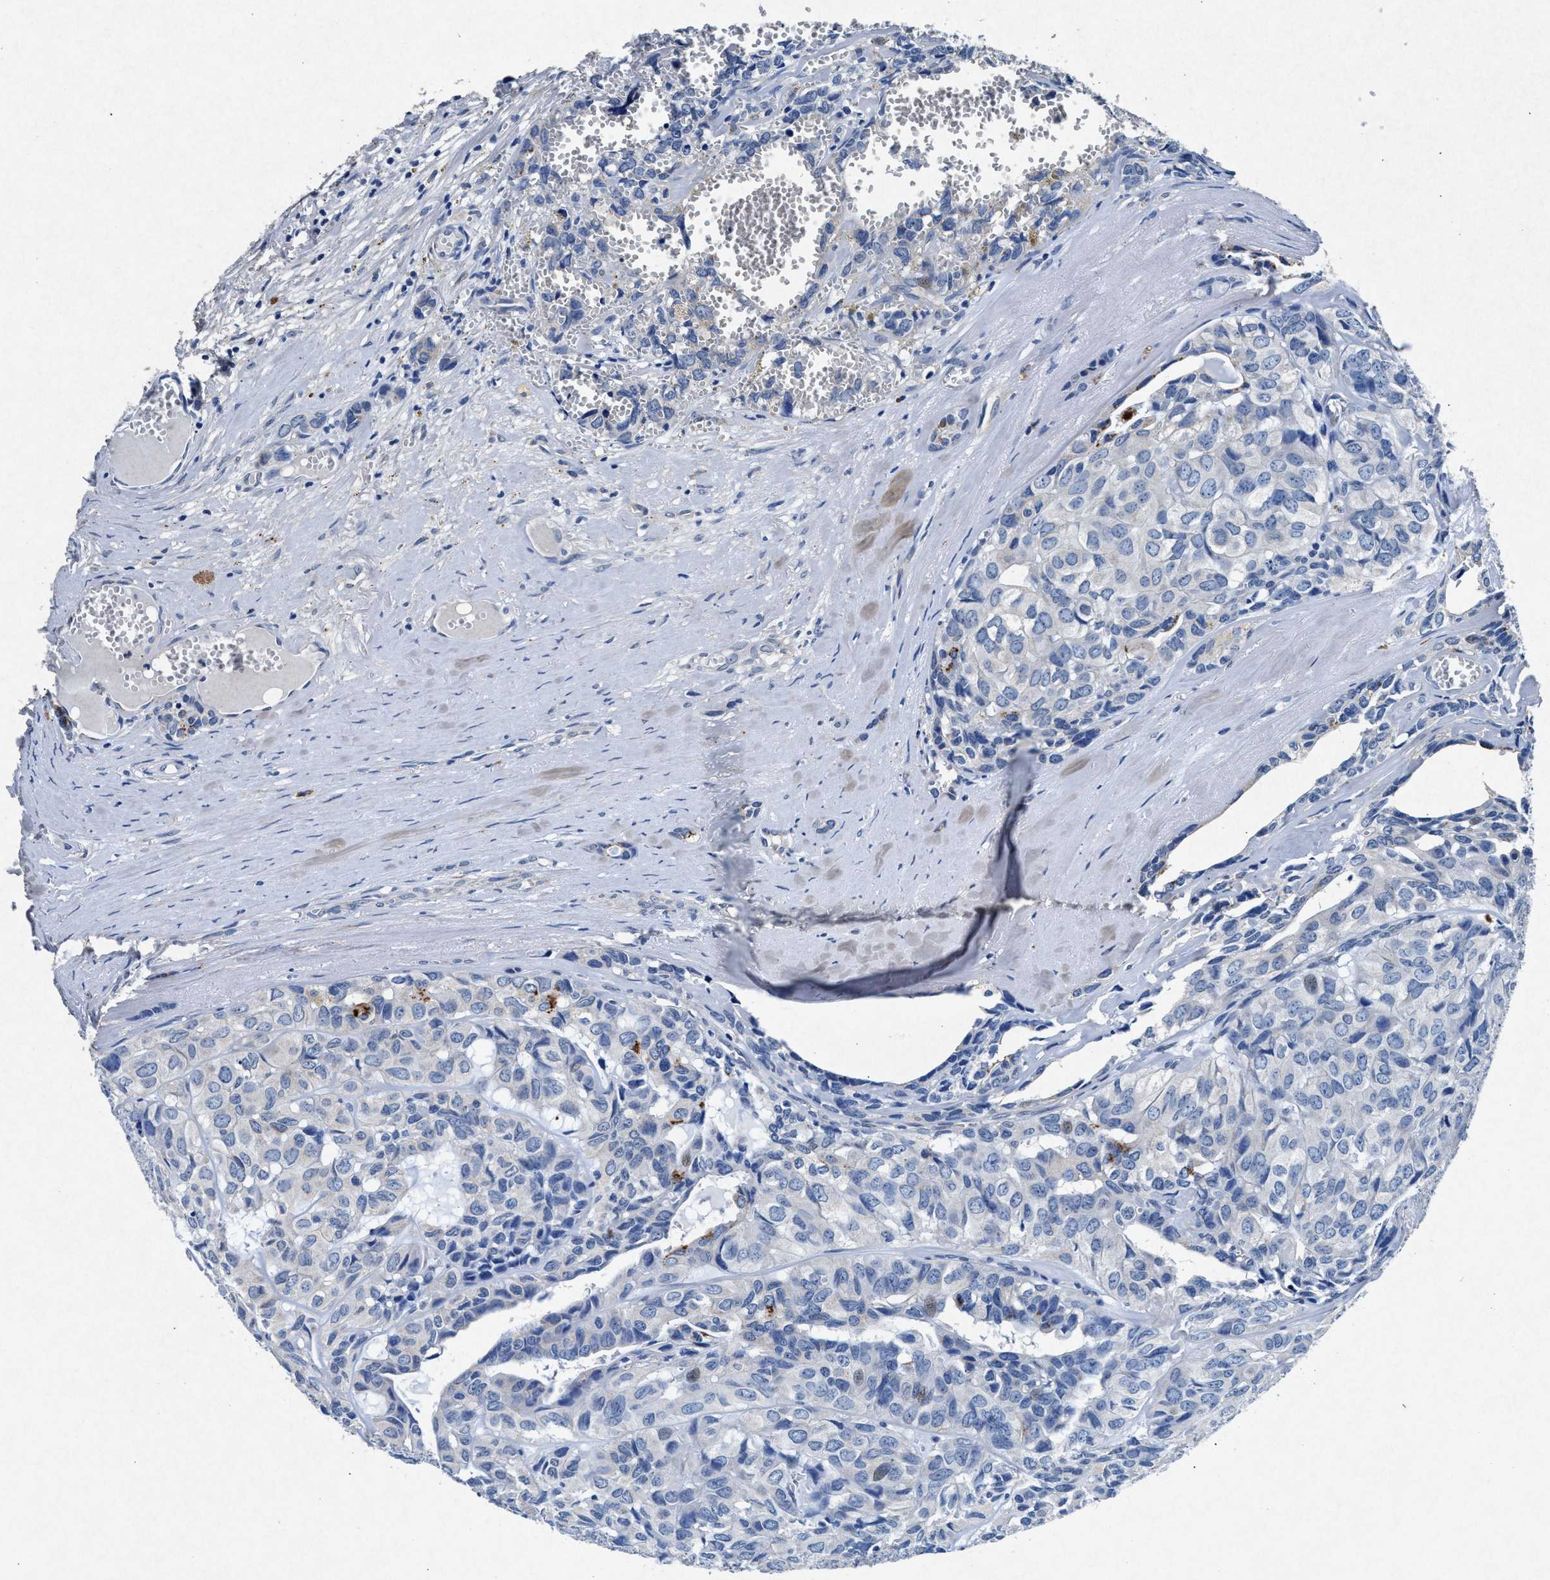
{"staining": {"intensity": "weak", "quantity": "<25%", "location": "nuclear"}, "tissue": "head and neck cancer", "cell_type": "Tumor cells", "image_type": "cancer", "snomed": [{"axis": "morphology", "description": "Adenocarcinoma, NOS"}, {"axis": "topography", "description": "Salivary gland, NOS"}, {"axis": "topography", "description": "Head-Neck"}], "caption": "Photomicrograph shows no protein expression in tumor cells of head and neck adenocarcinoma tissue.", "gene": "MAP6", "patient": {"sex": "female", "age": 76}}